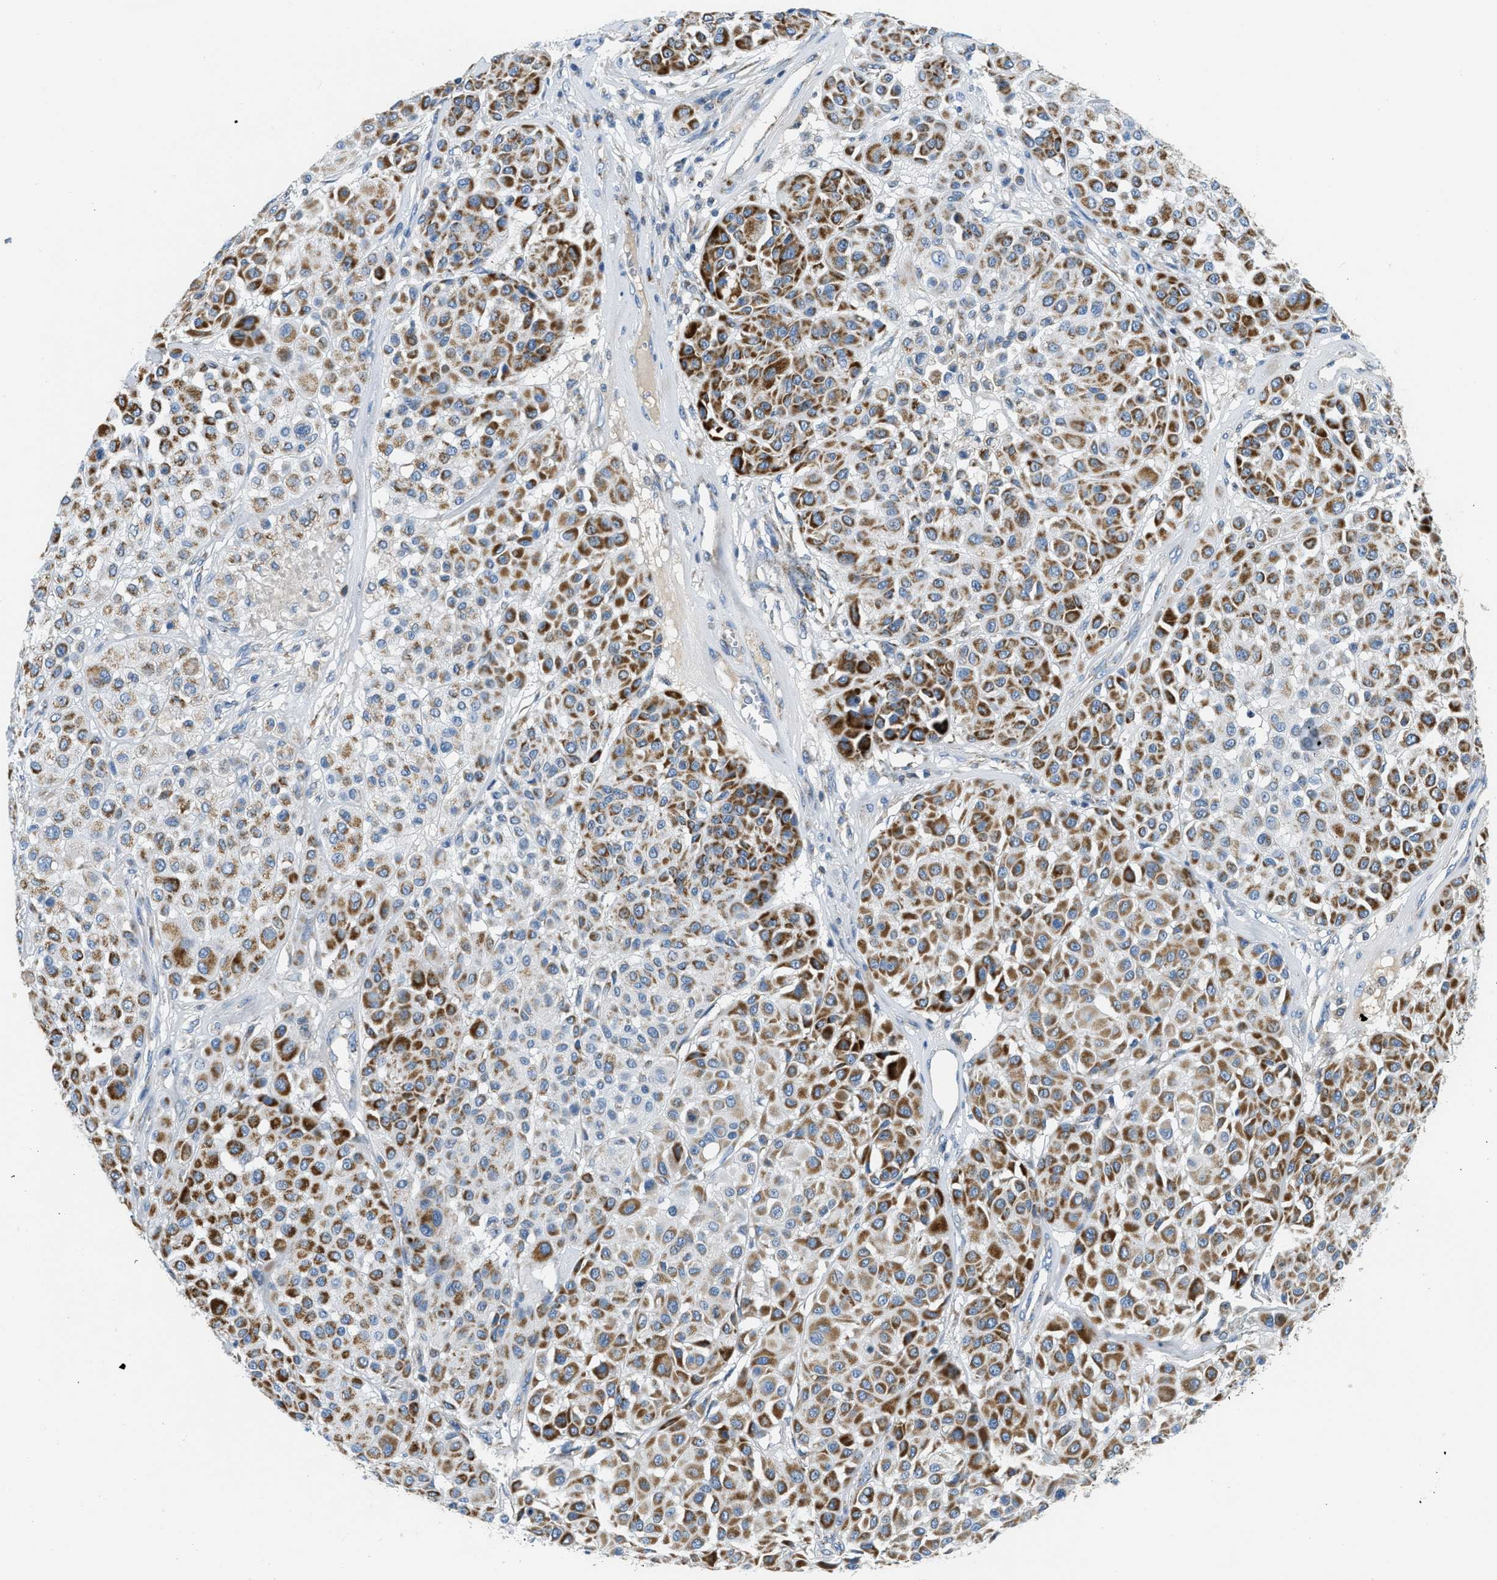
{"staining": {"intensity": "strong", "quantity": "25%-75%", "location": "cytoplasmic/membranous"}, "tissue": "melanoma", "cell_type": "Tumor cells", "image_type": "cancer", "snomed": [{"axis": "morphology", "description": "Malignant melanoma, Metastatic site"}, {"axis": "topography", "description": "Soft tissue"}], "caption": "Immunohistochemistry (IHC) micrograph of neoplastic tissue: human malignant melanoma (metastatic site) stained using immunohistochemistry shows high levels of strong protein expression localized specifically in the cytoplasmic/membranous of tumor cells, appearing as a cytoplasmic/membranous brown color.", "gene": "ACADVL", "patient": {"sex": "male", "age": 41}}